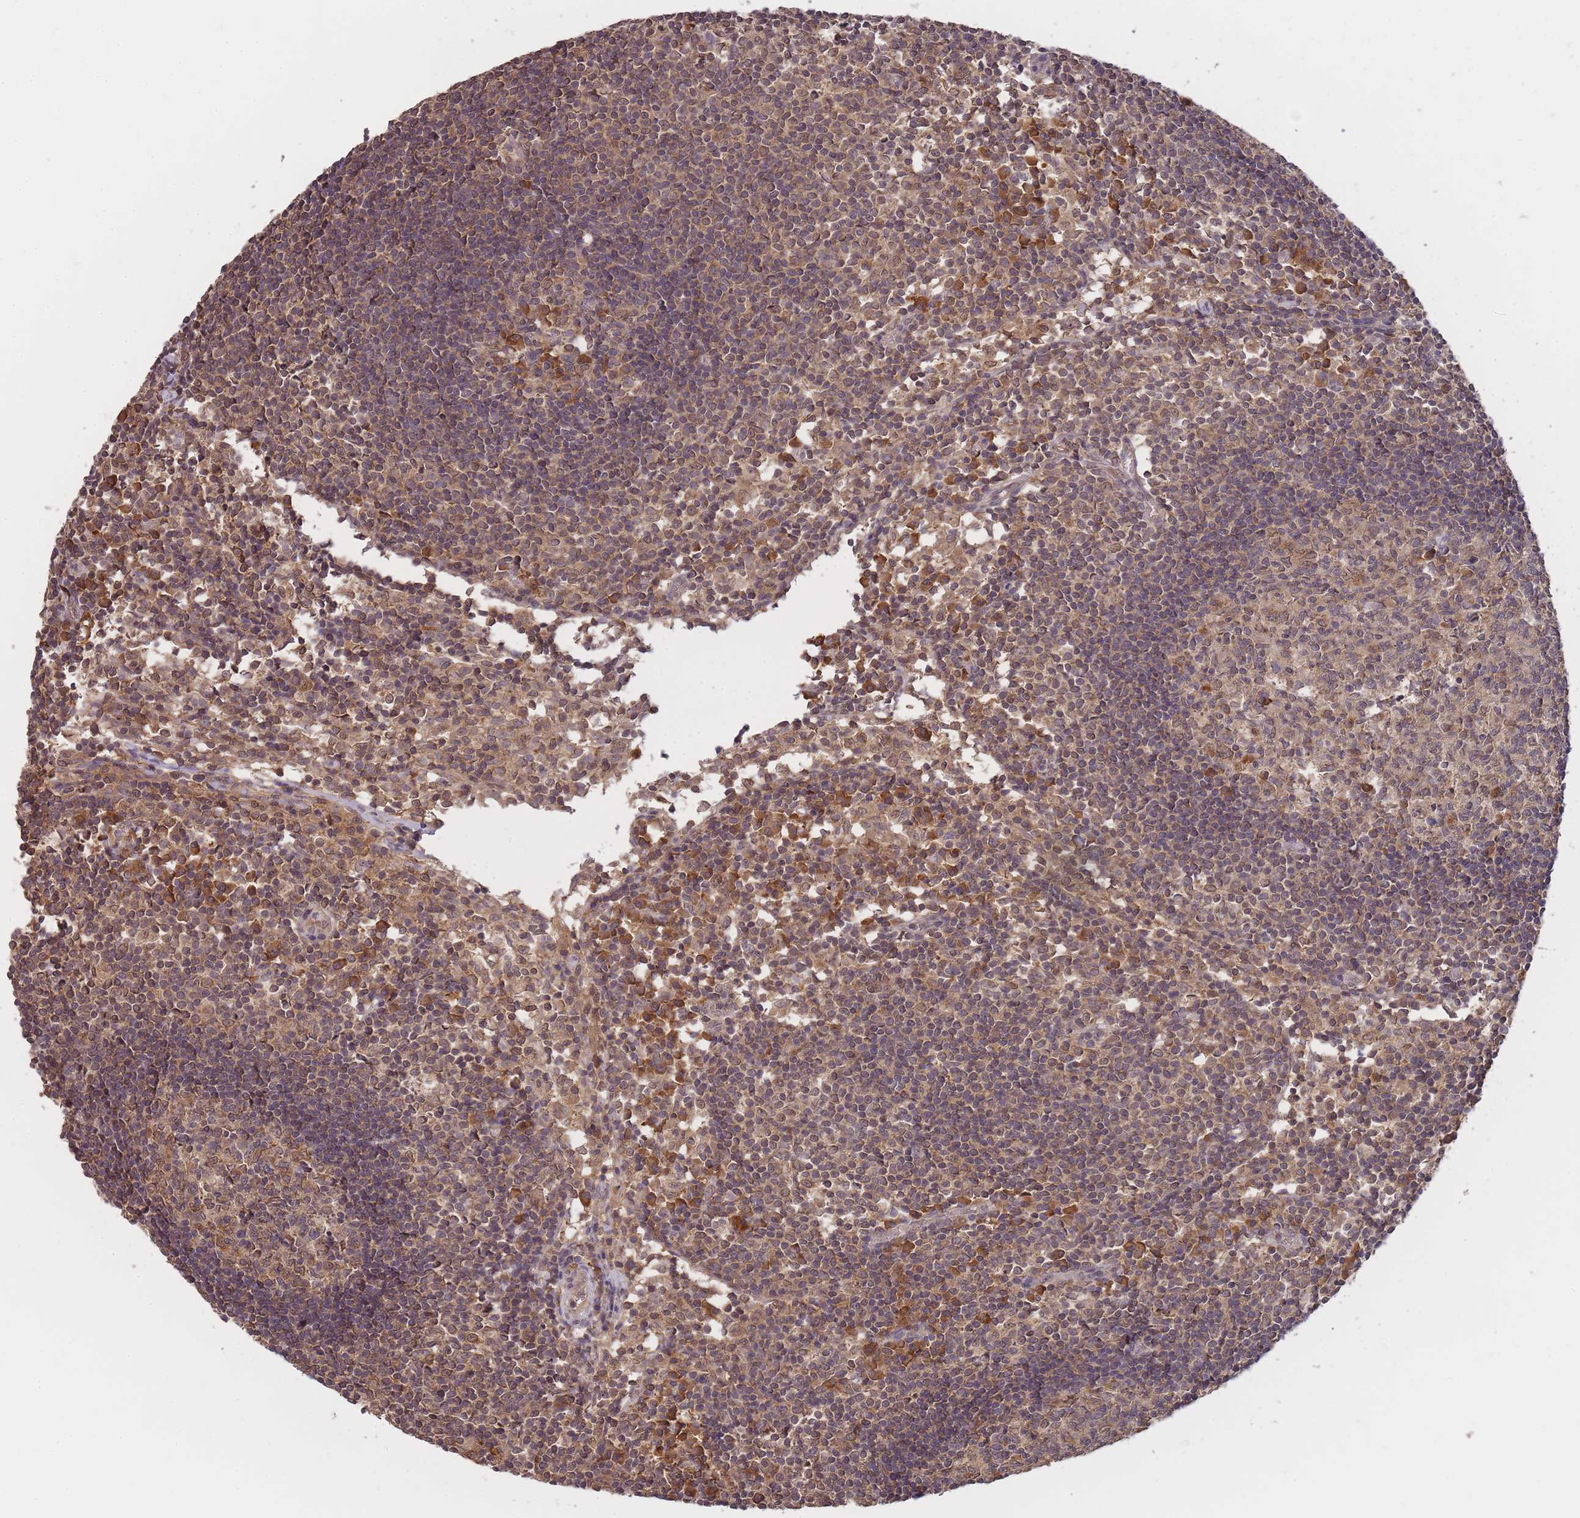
{"staining": {"intensity": "moderate", "quantity": "25%-75%", "location": "cytoplasmic/membranous"}, "tissue": "lymph node", "cell_type": "Germinal center cells", "image_type": "normal", "snomed": [{"axis": "morphology", "description": "Normal tissue, NOS"}, {"axis": "topography", "description": "Lymph node"}], "caption": "This is a micrograph of immunohistochemistry (IHC) staining of benign lymph node, which shows moderate staining in the cytoplasmic/membranous of germinal center cells.", "gene": "PIP4P1", "patient": {"sex": "female", "age": 55}}